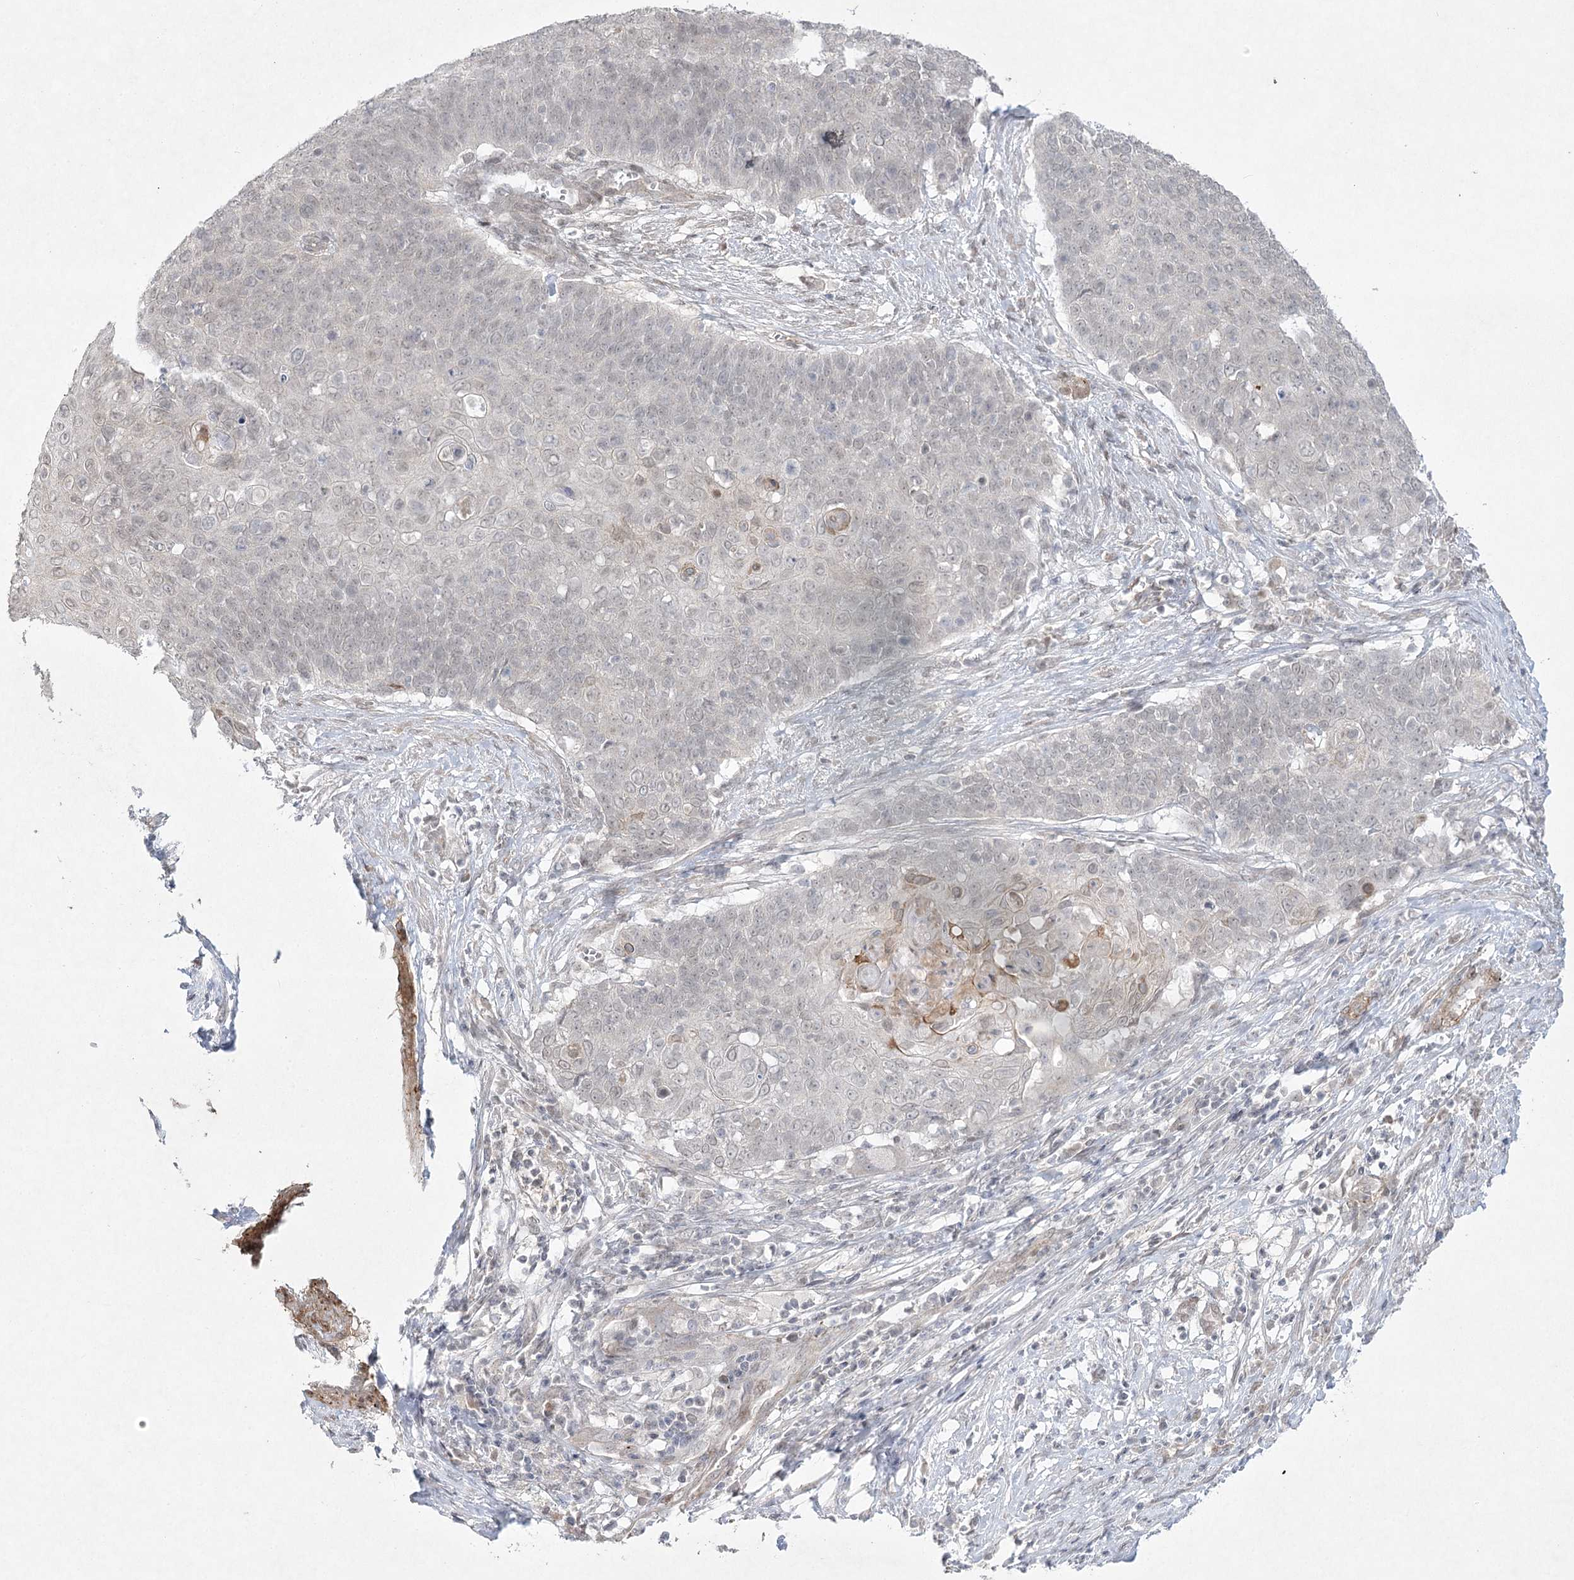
{"staining": {"intensity": "weak", "quantity": "25%-75%", "location": "nuclear"}, "tissue": "cervical cancer", "cell_type": "Tumor cells", "image_type": "cancer", "snomed": [{"axis": "morphology", "description": "Squamous cell carcinoma, NOS"}, {"axis": "topography", "description": "Cervix"}], "caption": "Weak nuclear staining for a protein is seen in approximately 25%-75% of tumor cells of cervical cancer (squamous cell carcinoma) using immunohistochemistry (IHC).", "gene": "AMTN", "patient": {"sex": "female", "age": 39}}